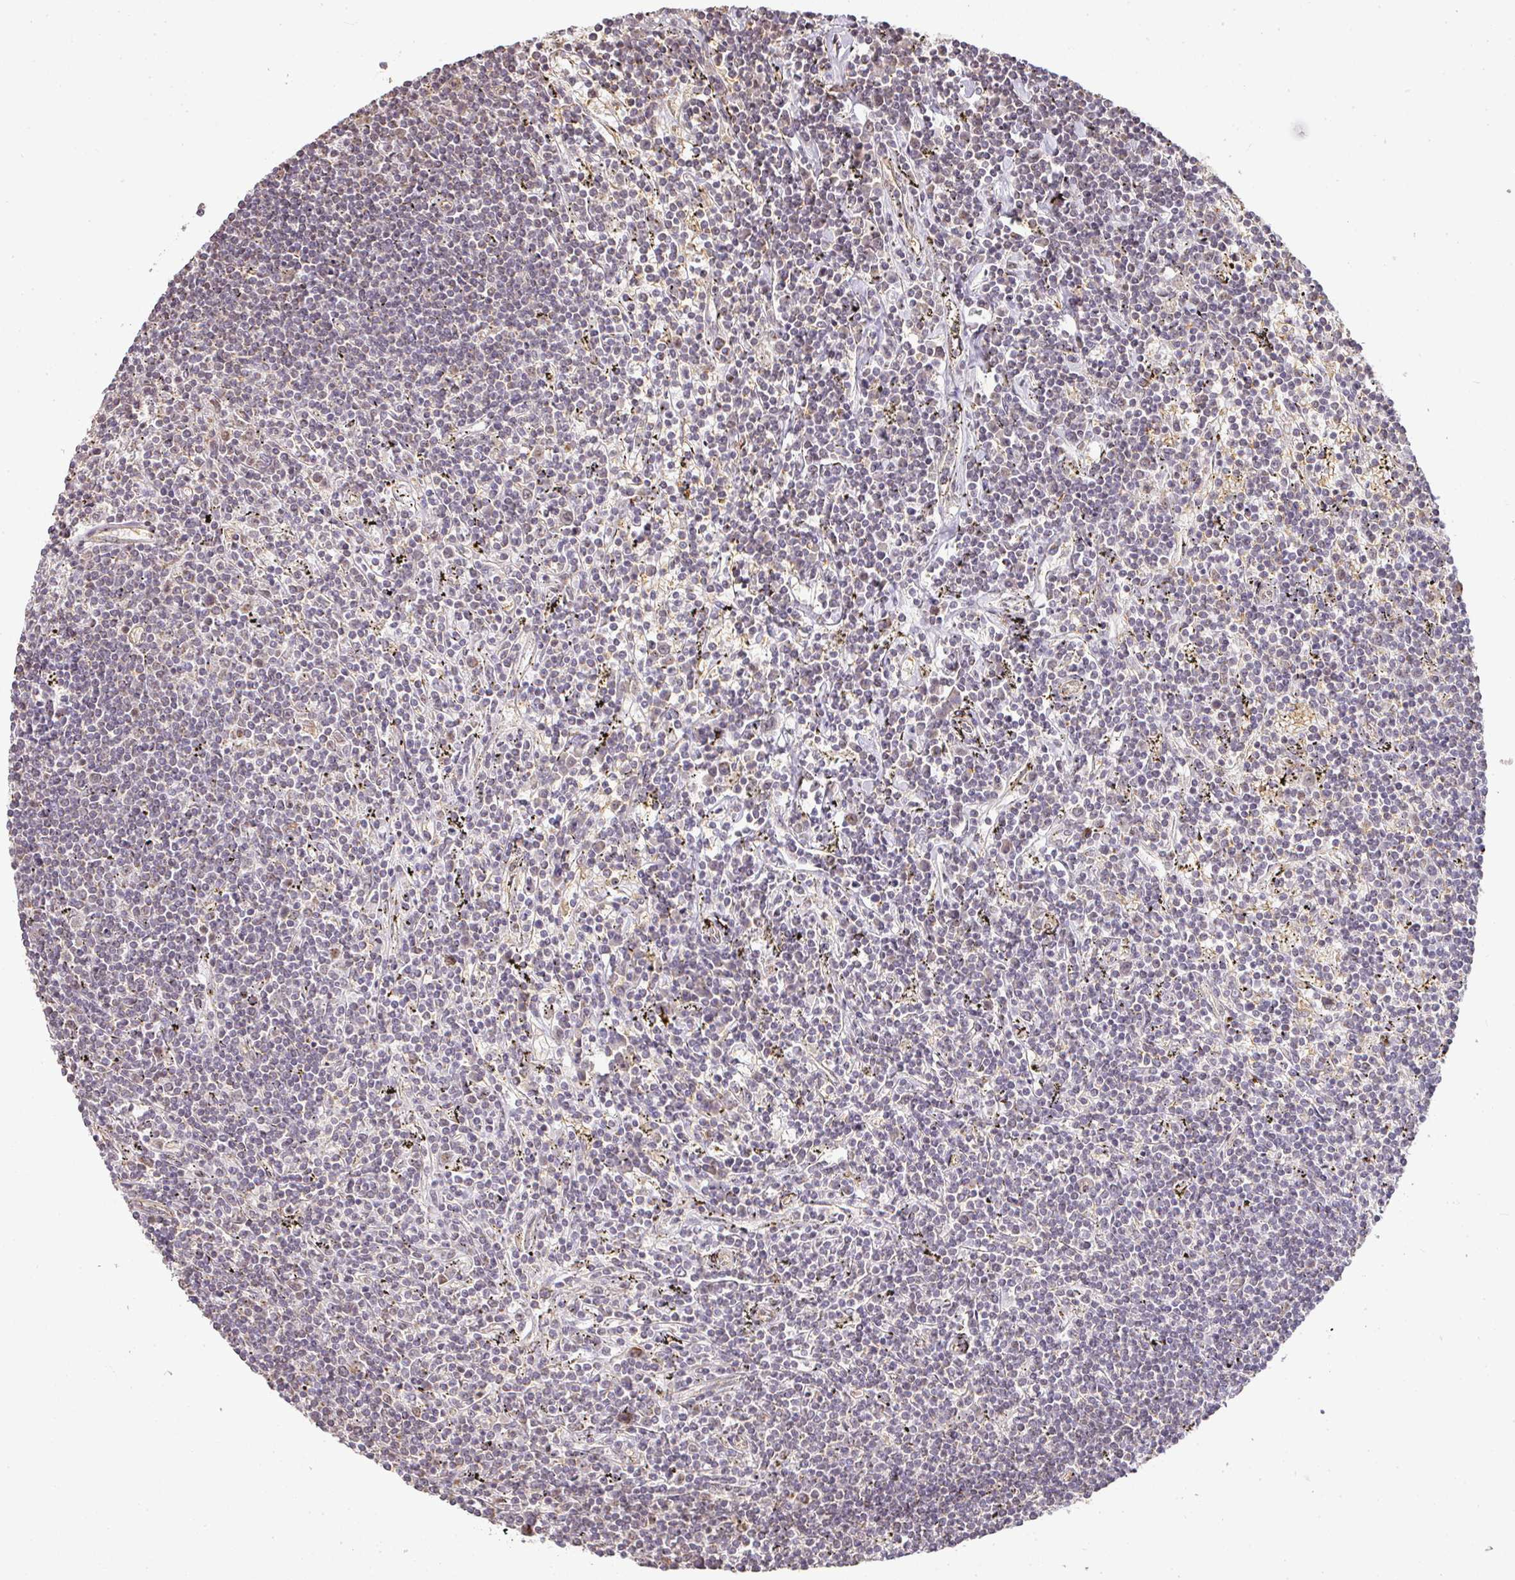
{"staining": {"intensity": "weak", "quantity": "<25%", "location": "cytoplasmic/membranous"}, "tissue": "lymphoma", "cell_type": "Tumor cells", "image_type": "cancer", "snomed": [{"axis": "morphology", "description": "Malignant lymphoma, non-Hodgkin's type, Low grade"}, {"axis": "topography", "description": "Spleen"}], "caption": "The micrograph reveals no significant positivity in tumor cells of lymphoma.", "gene": "MYOM2", "patient": {"sex": "male", "age": 76}}